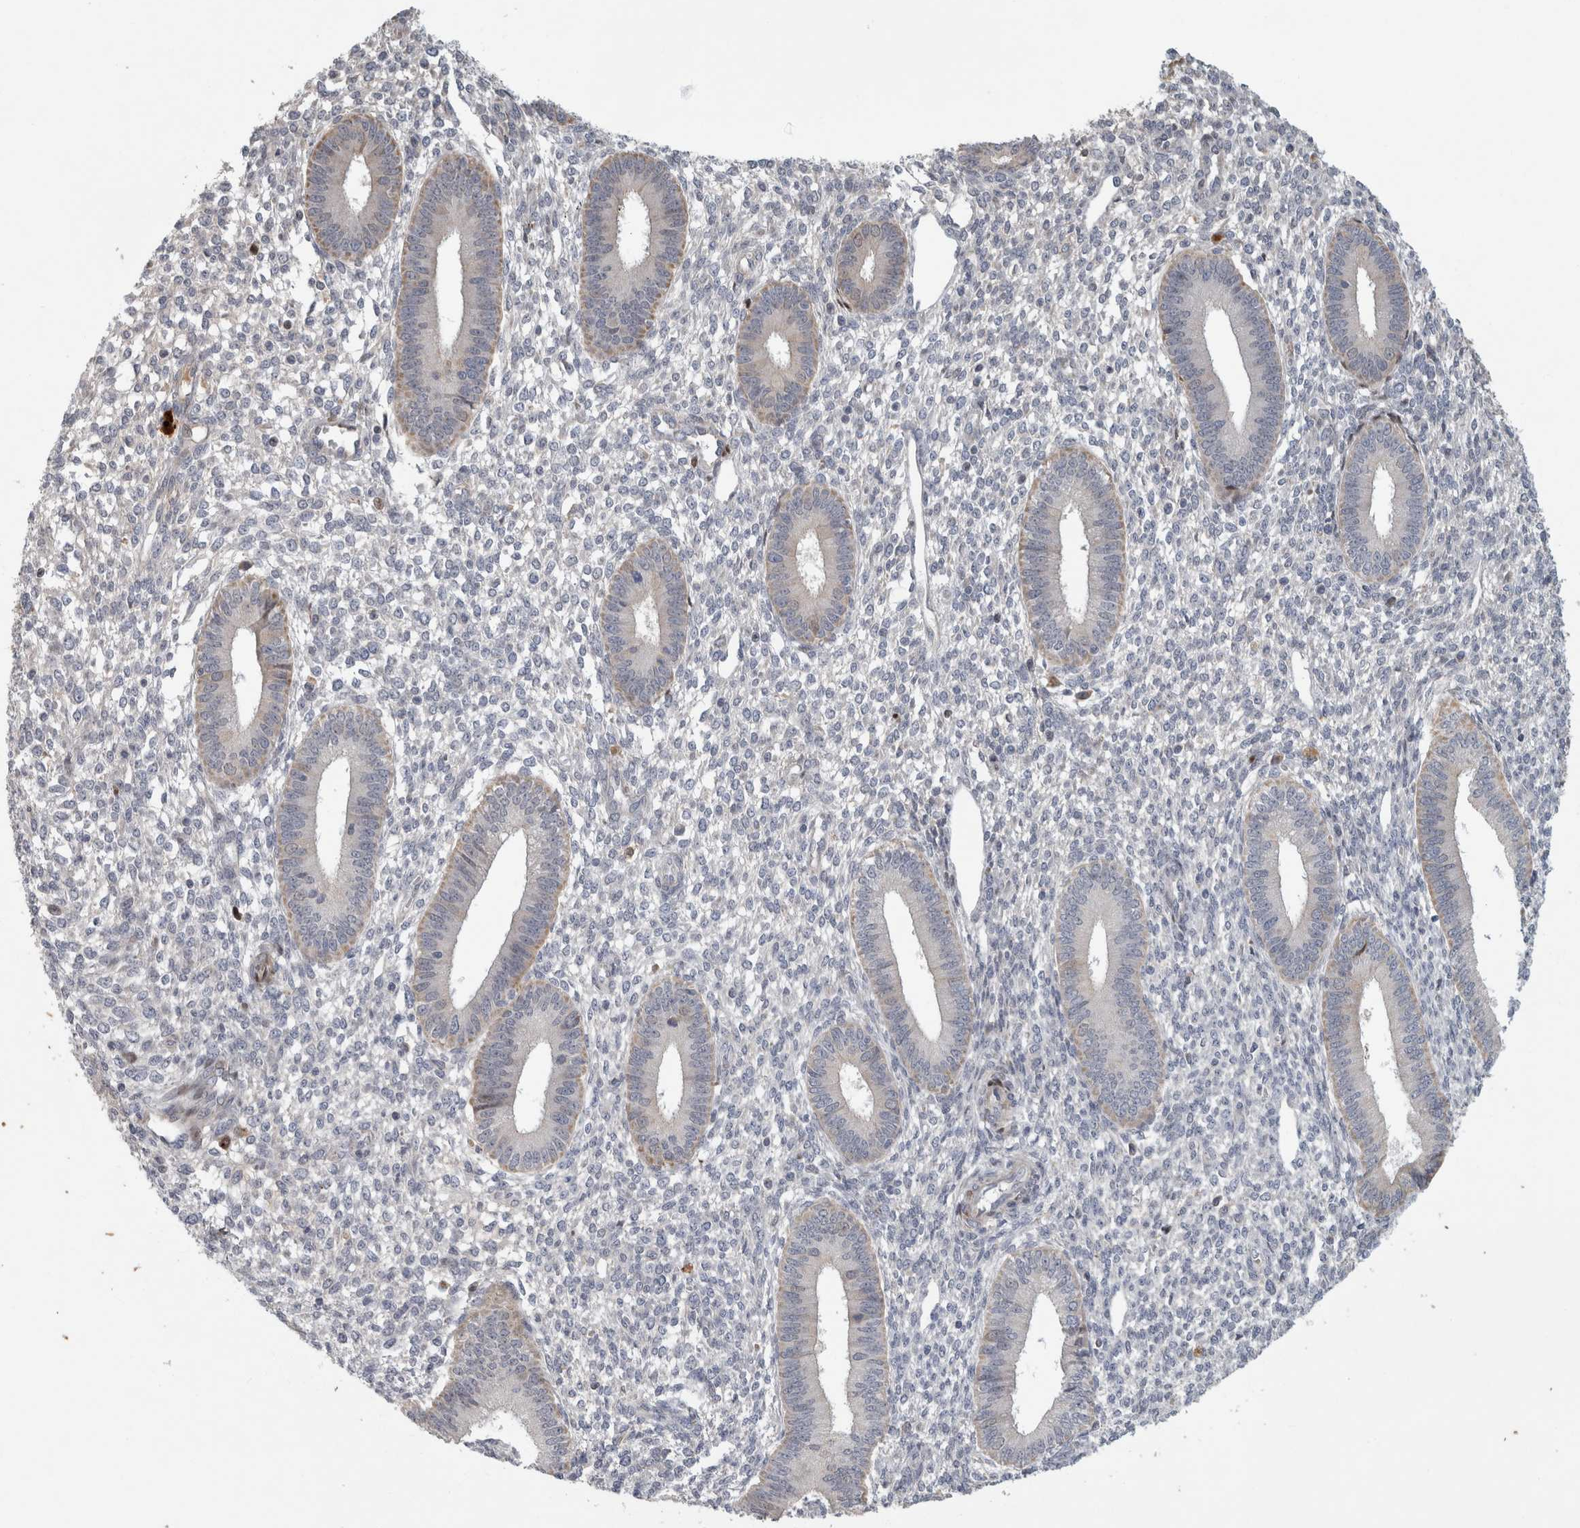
{"staining": {"intensity": "weak", "quantity": "<25%", "location": "nuclear"}, "tissue": "endometrium", "cell_type": "Cells in endometrial stroma", "image_type": "normal", "snomed": [{"axis": "morphology", "description": "Normal tissue, NOS"}, {"axis": "topography", "description": "Endometrium"}], "caption": "Immunohistochemistry (IHC) image of benign endometrium: endometrium stained with DAB (3,3'-diaminobenzidine) shows no significant protein expression in cells in endometrial stroma.", "gene": "RBM48", "patient": {"sex": "female", "age": 46}}